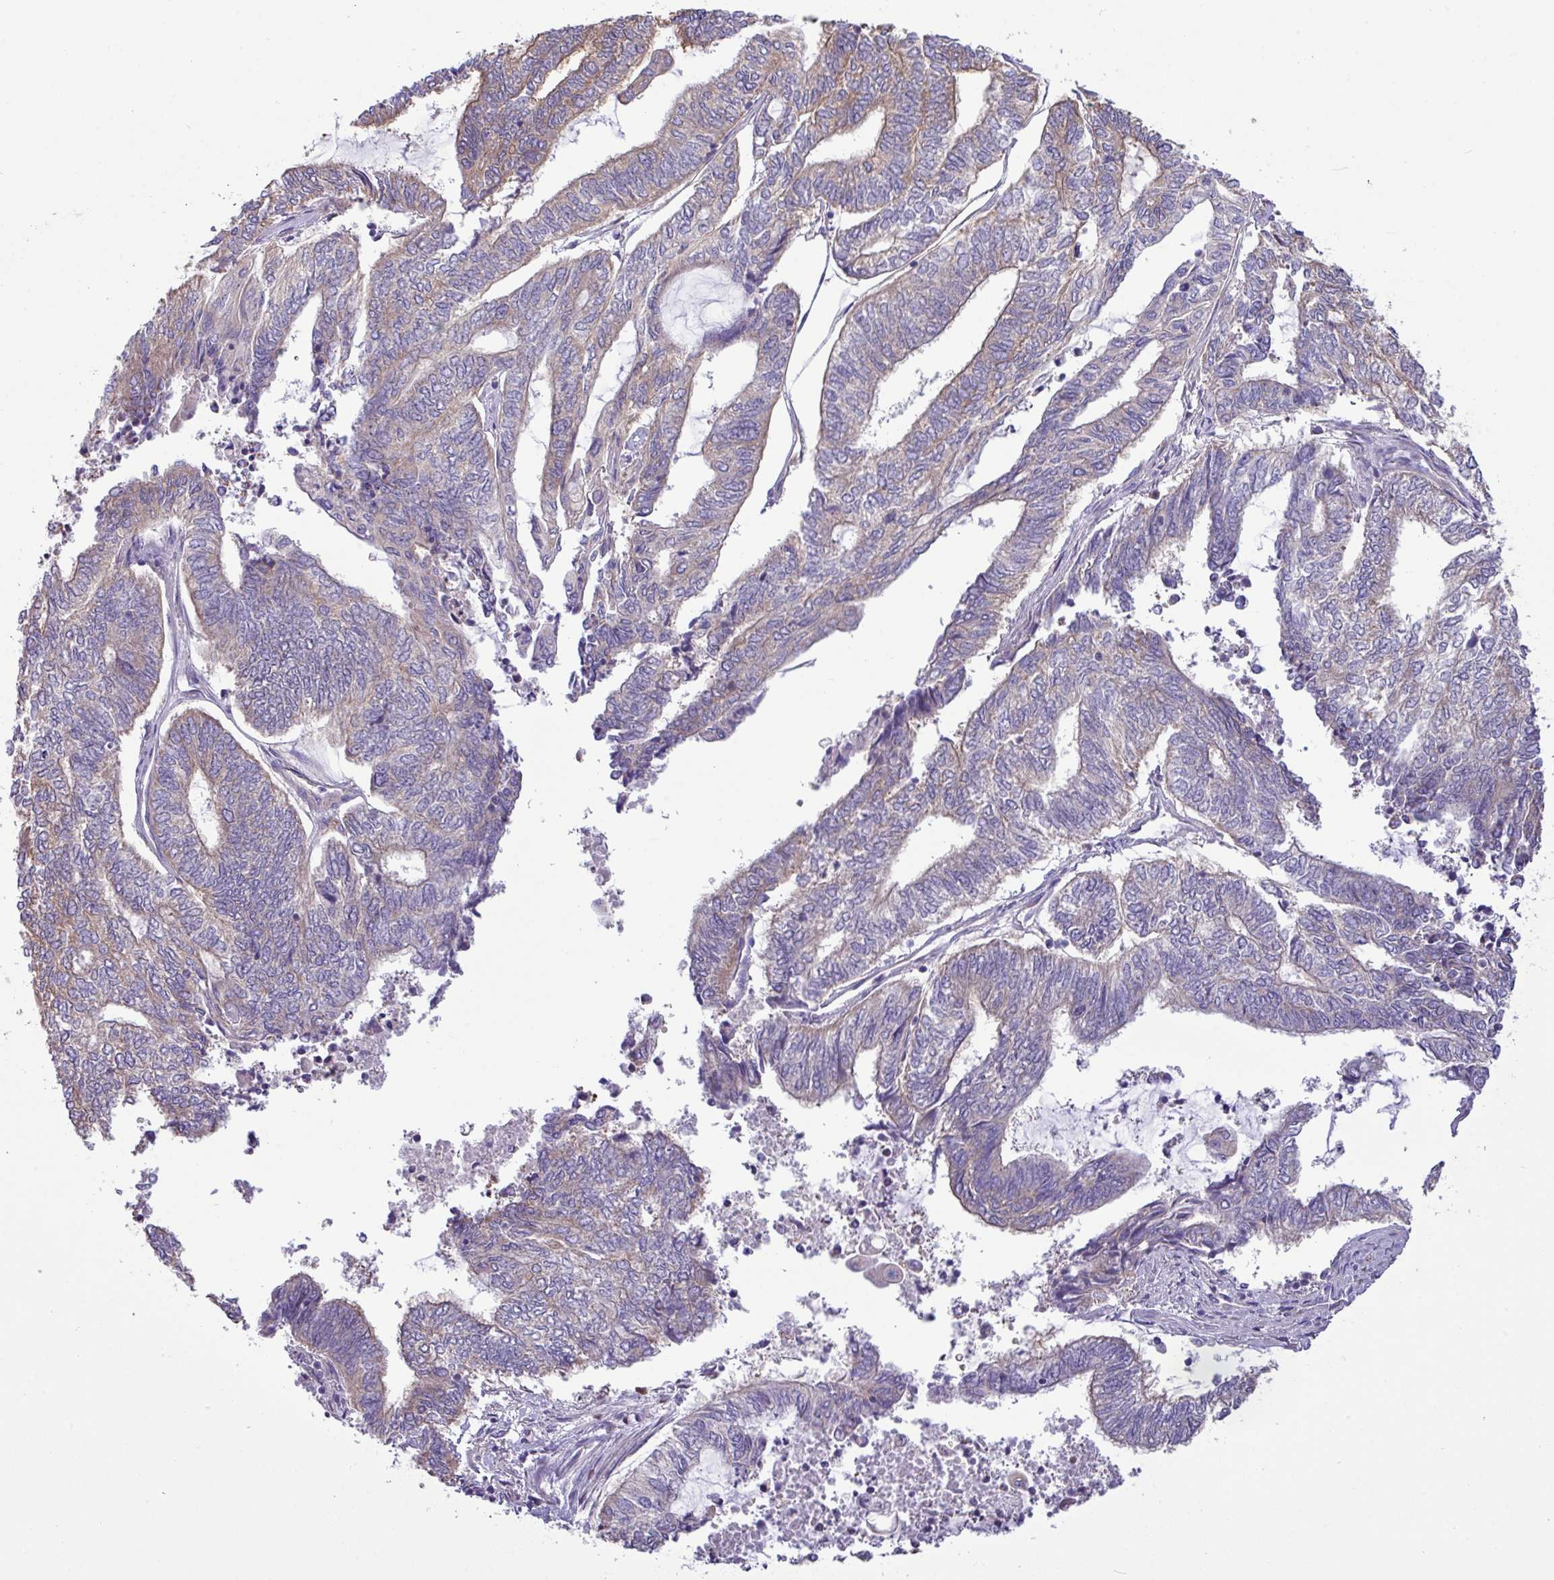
{"staining": {"intensity": "weak", "quantity": "25%-75%", "location": "cytoplasmic/membranous"}, "tissue": "endometrial cancer", "cell_type": "Tumor cells", "image_type": "cancer", "snomed": [{"axis": "morphology", "description": "Adenocarcinoma, NOS"}, {"axis": "topography", "description": "Uterus"}, {"axis": "topography", "description": "Endometrium"}], "caption": "This is a histology image of immunohistochemistry staining of endometrial adenocarcinoma, which shows weak positivity in the cytoplasmic/membranous of tumor cells.", "gene": "PPM1J", "patient": {"sex": "female", "age": 70}}